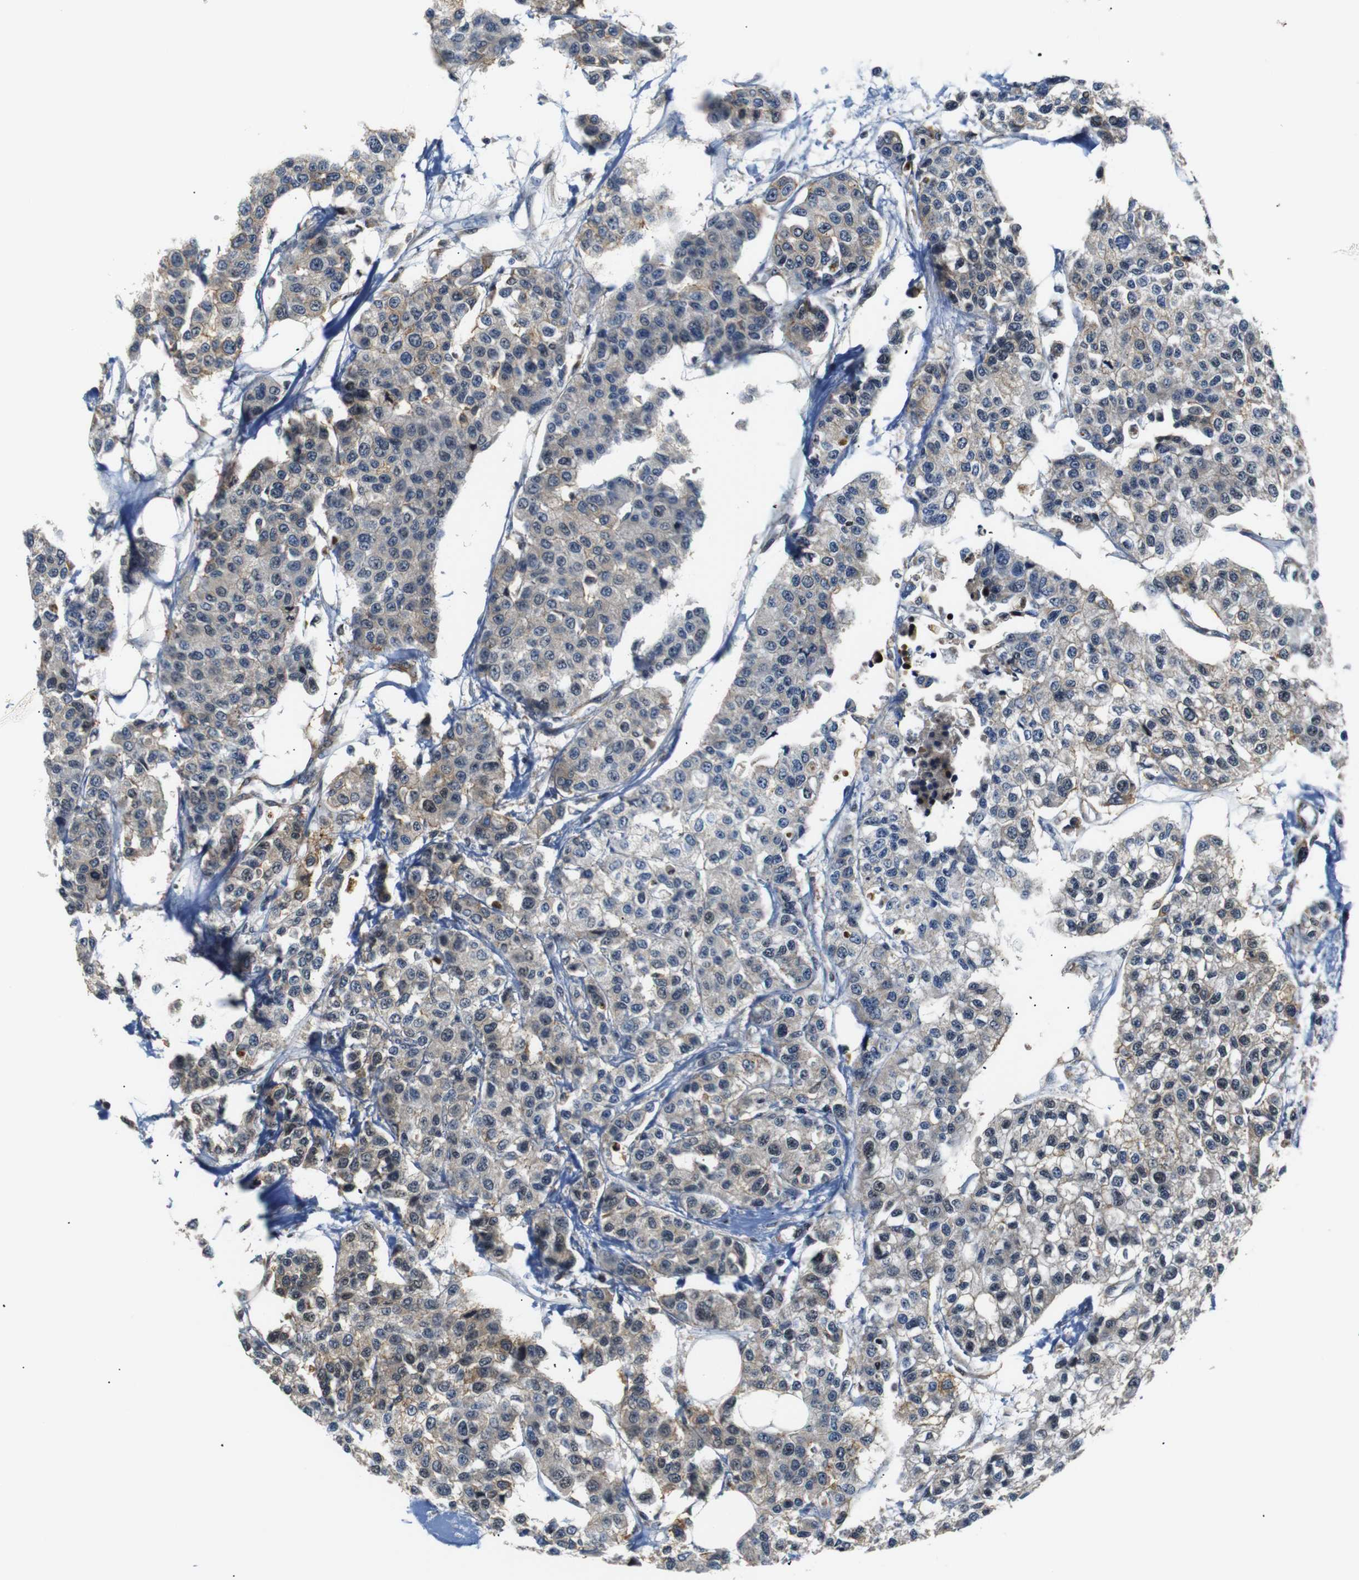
{"staining": {"intensity": "weak", "quantity": "<25%", "location": "cytoplasmic/membranous,nuclear"}, "tissue": "breast cancer", "cell_type": "Tumor cells", "image_type": "cancer", "snomed": [{"axis": "morphology", "description": "Duct carcinoma"}, {"axis": "topography", "description": "Breast"}], "caption": "Immunohistochemistry image of breast cancer stained for a protein (brown), which shows no staining in tumor cells. Brightfield microscopy of immunohistochemistry (IHC) stained with DAB (brown) and hematoxylin (blue), captured at high magnification.", "gene": "PARN", "patient": {"sex": "female", "age": 51}}